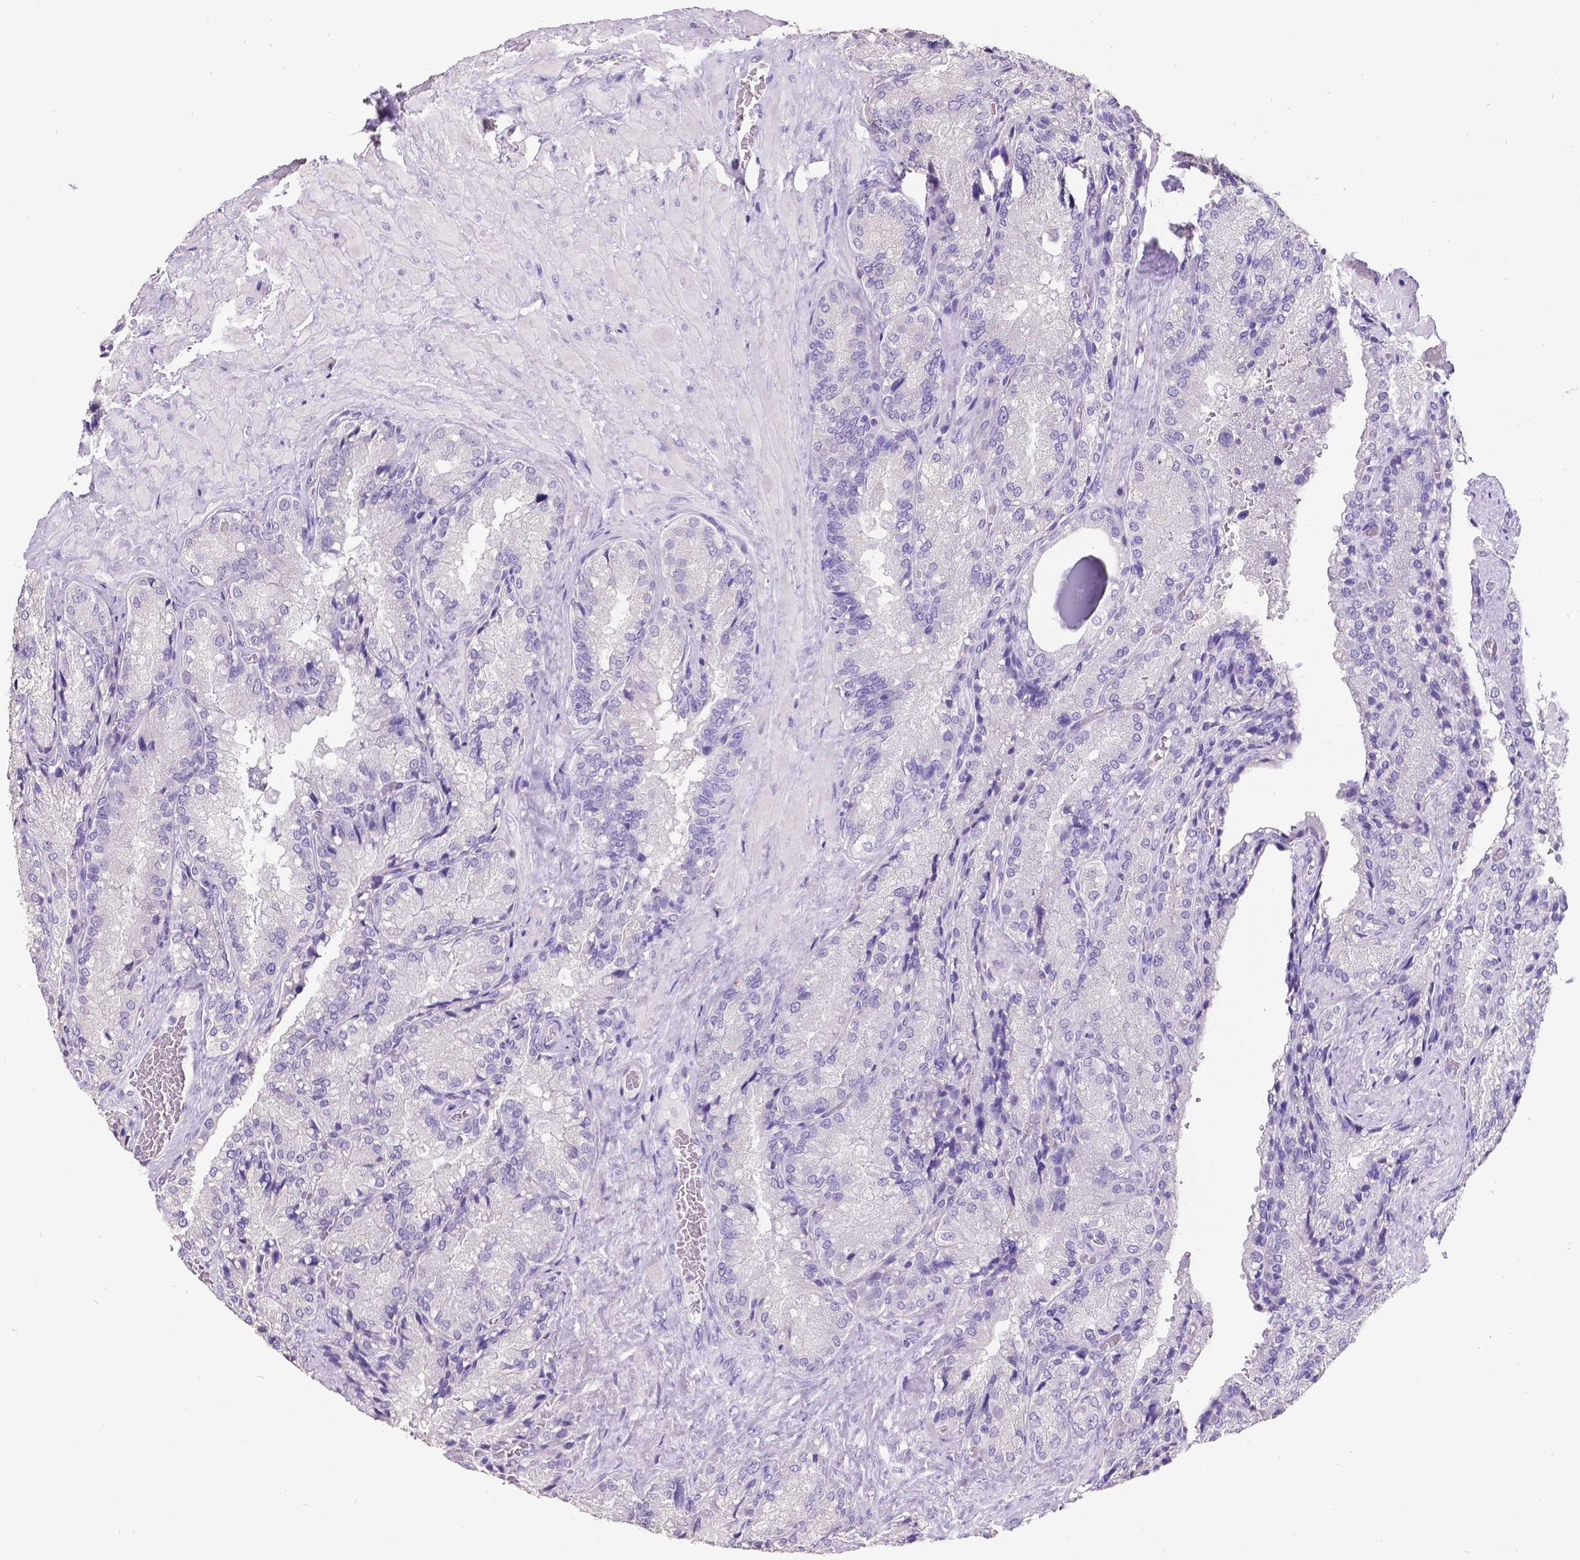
{"staining": {"intensity": "negative", "quantity": "none", "location": "none"}, "tissue": "seminal vesicle", "cell_type": "Glandular cells", "image_type": "normal", "snomed": [{"axis": "morphology", "description": "Normal tissue, NOS"}, {"axis": "topography", "description": "Seminal veicle"}], "caption": "This is an immunohistochemistry (IHC) histopathology image of unremarkable seminal vesicle. There is no staining in glandular cells.", "gene": "SATB2", "patient": {"sex": "male", "age": 57}}